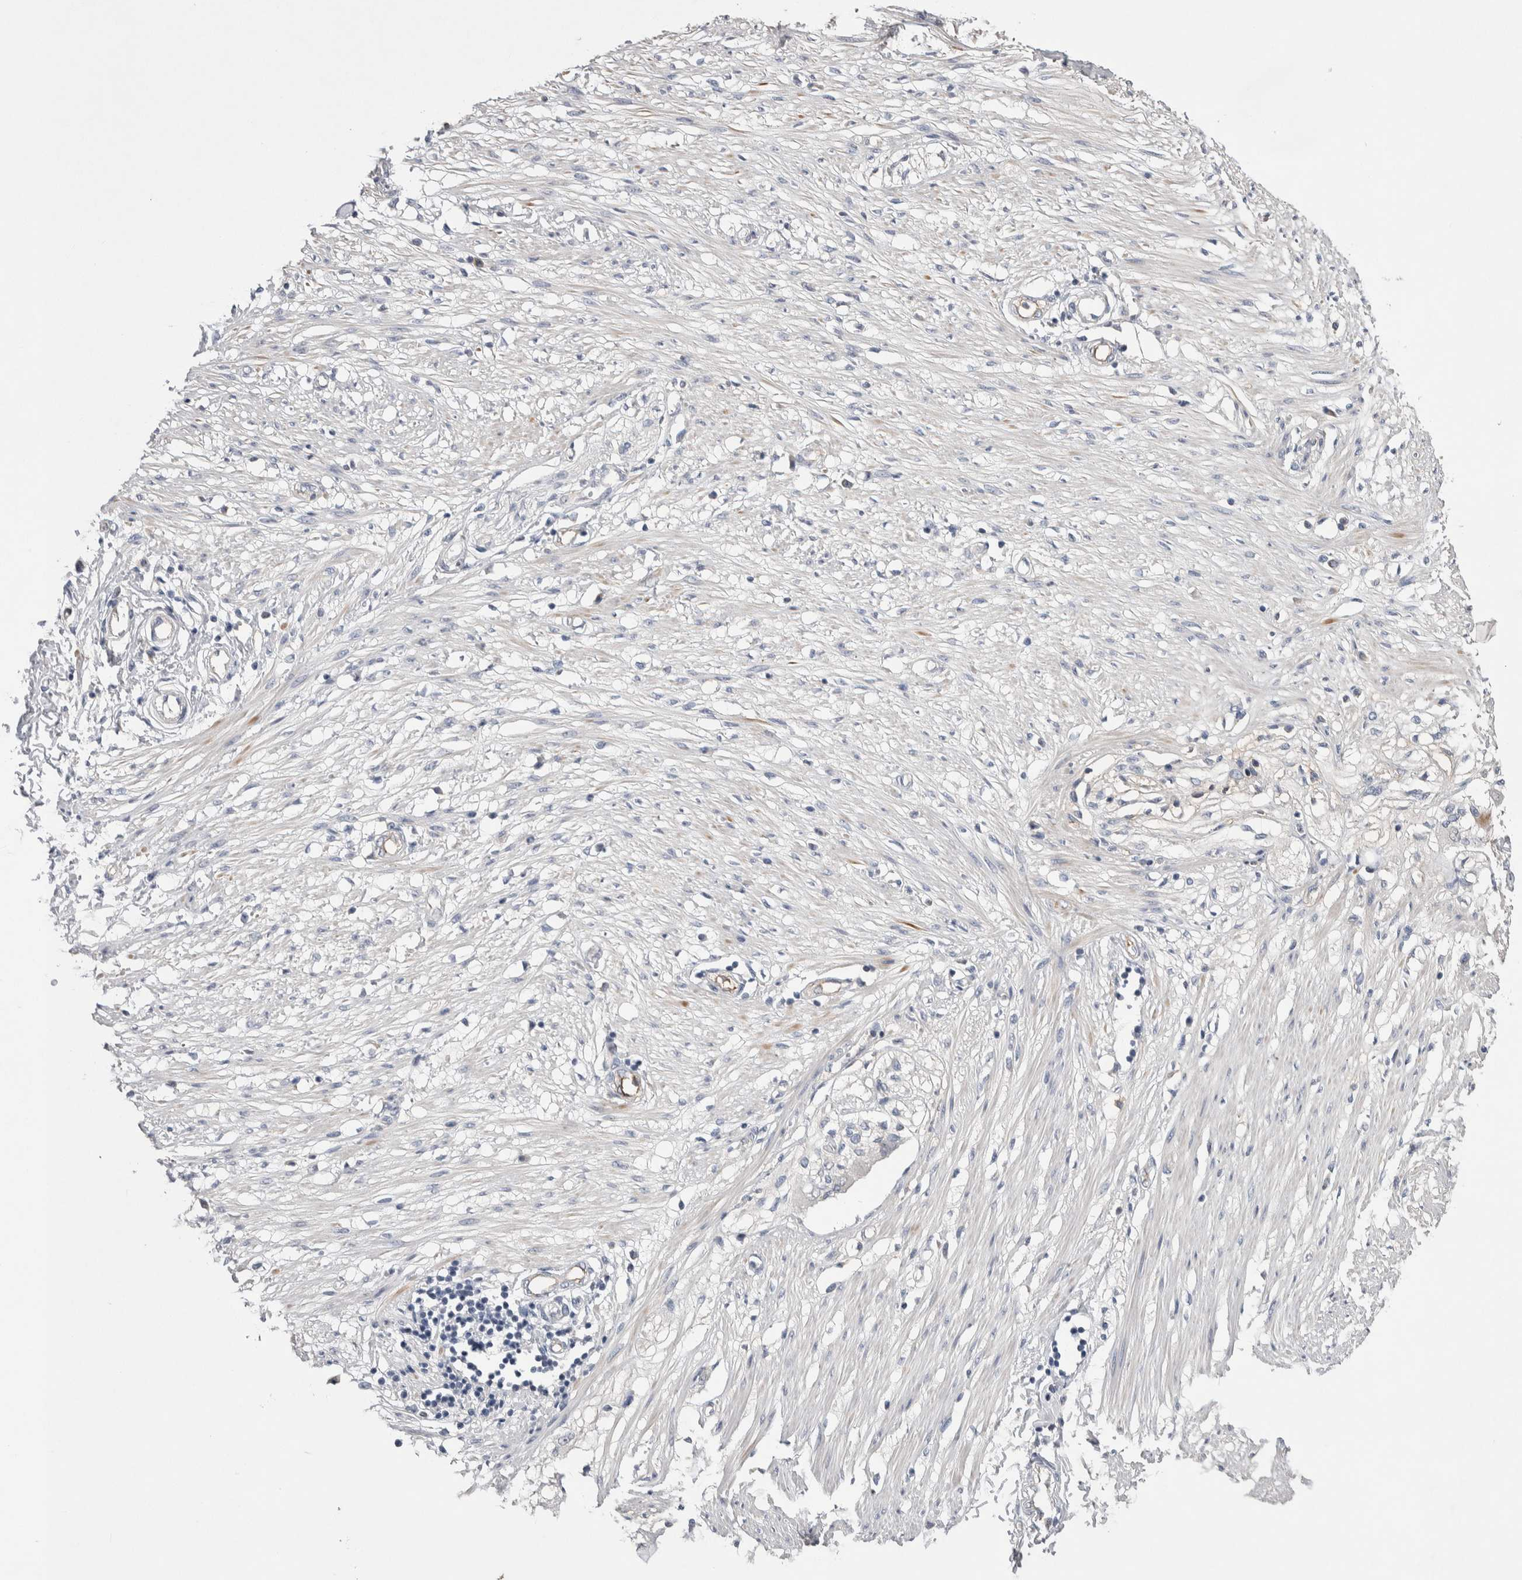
{"staining": {"intensity": "negative", "quantity": "none", "location": "none"}, "tissue": "adipose tissue", "cell_type": "Adipocytes", "image_type": "normal", "snomed": [{"axis": "morphology", "description": "Normal tissue, NOS"}, {"axis": "morphology", "description": "Adenocarcinoma, NOS"}, {"axis": "topography", "description": "Colon"}, {"axis": "topography", "description": "Peripheral nerve tissue"}], "caption": "Adipocytes are negative for brown protein staining in benign adipose tissue. (DAB (3,3'-diaminobenzidine) immunohistochemistry visualized using brightfield microscopy, high magnification).", "gene": "CEP131", "patient": {"sex": "male", "age": 14}}